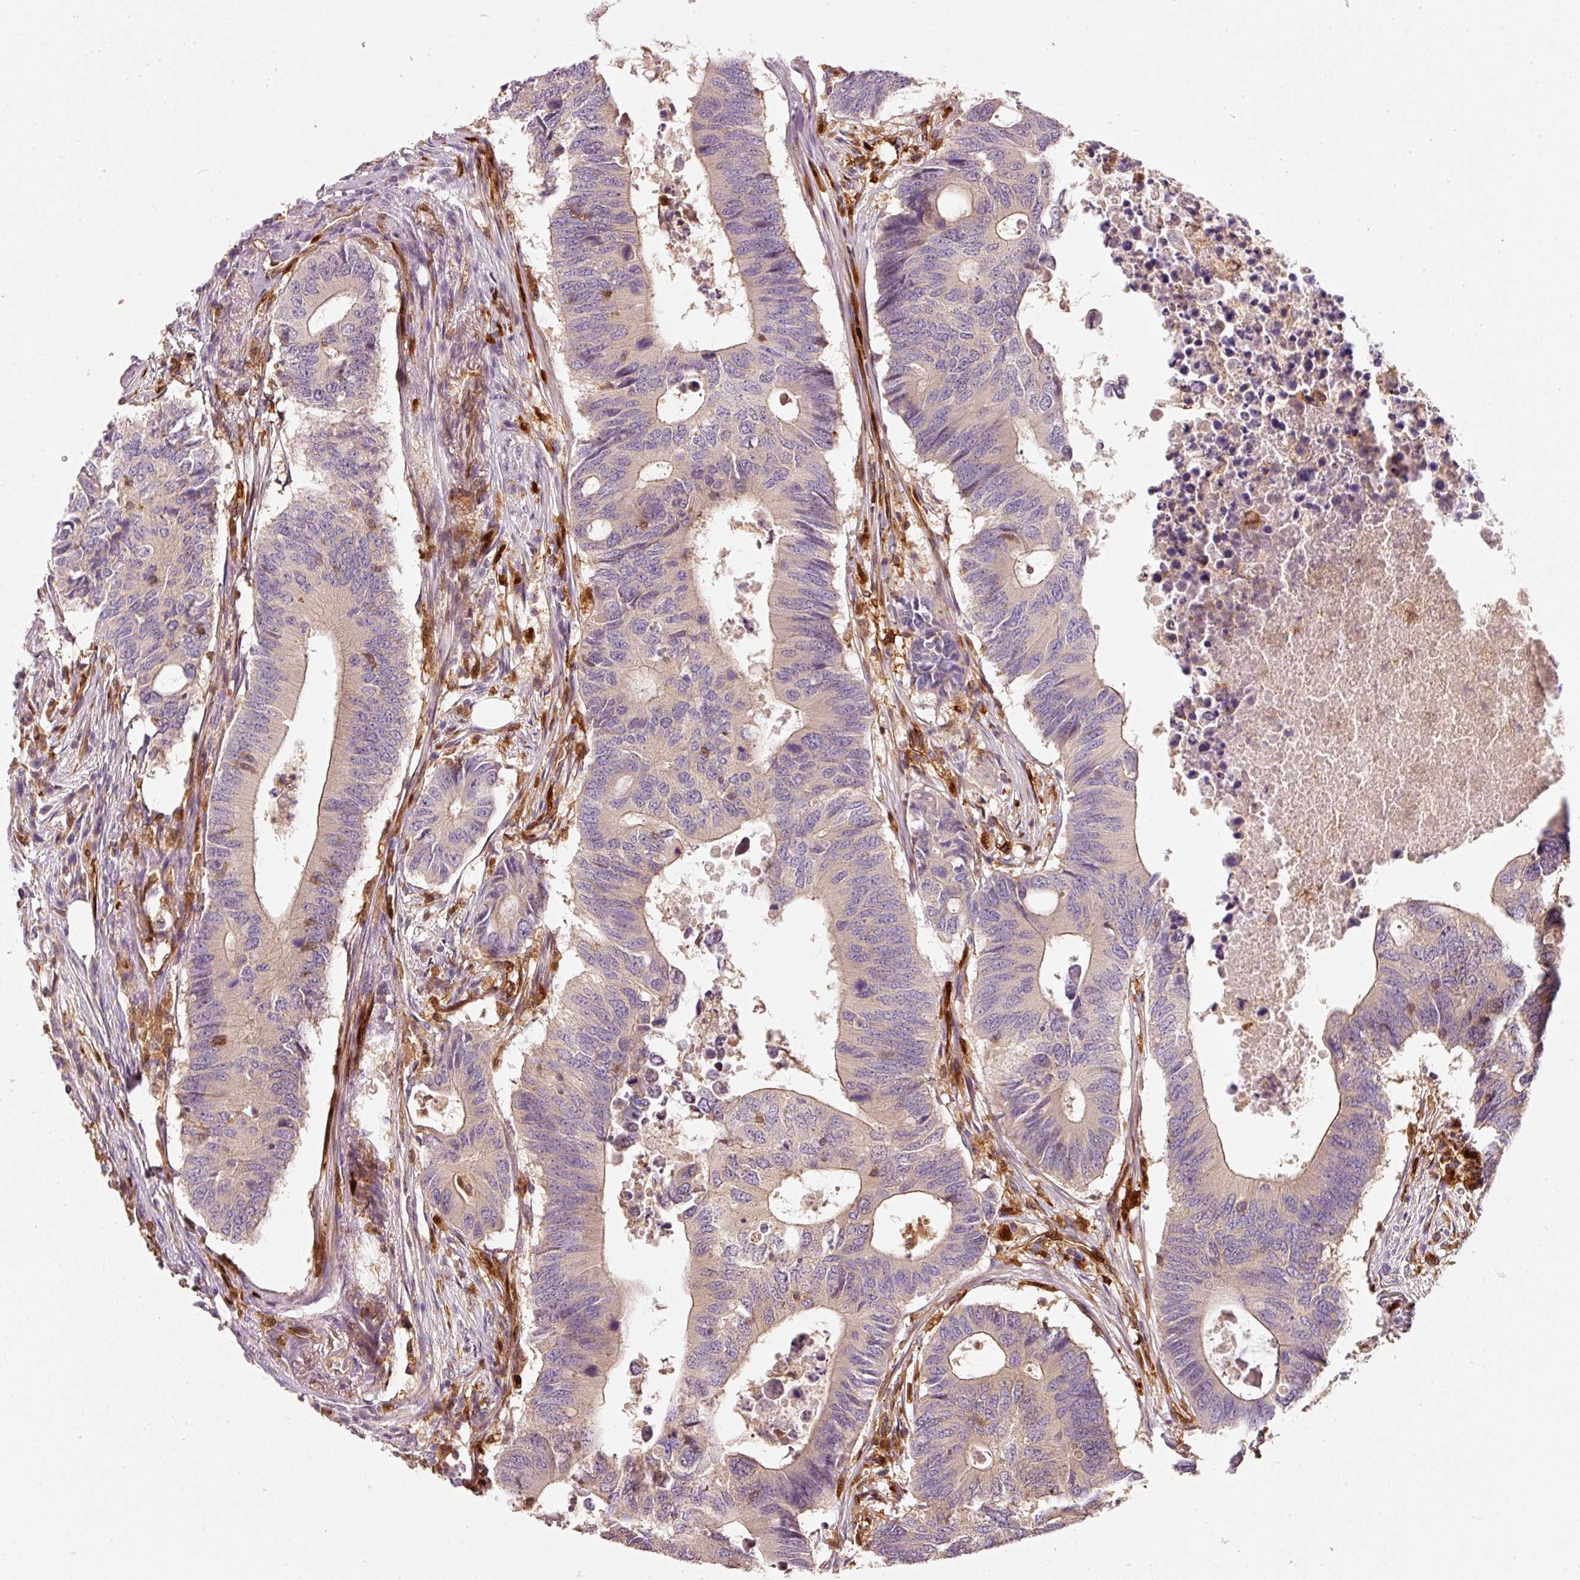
{"staining": {"intensity": "weak", "quantity": "25%-75%", "location": "cytoplasmic/membranous"}, "tissue": "colorectal cancer", "cell_type": "Tumor cells", "image_type": "cancer", "snomed": [{"axis": "morphology", "description": "Adenocarcinoma, NOS"}, {"axis": "topography", "description": "Colon"}], "caption": "A high-resolution micrograph shows IHC staining of colorectal cancer, which demonstrates weak cytoplasmic/membranous staining in about 25%-75% of tumor cells.", "gene": "IQGAP2", "patient": {"sex": "male", "age": 71}}